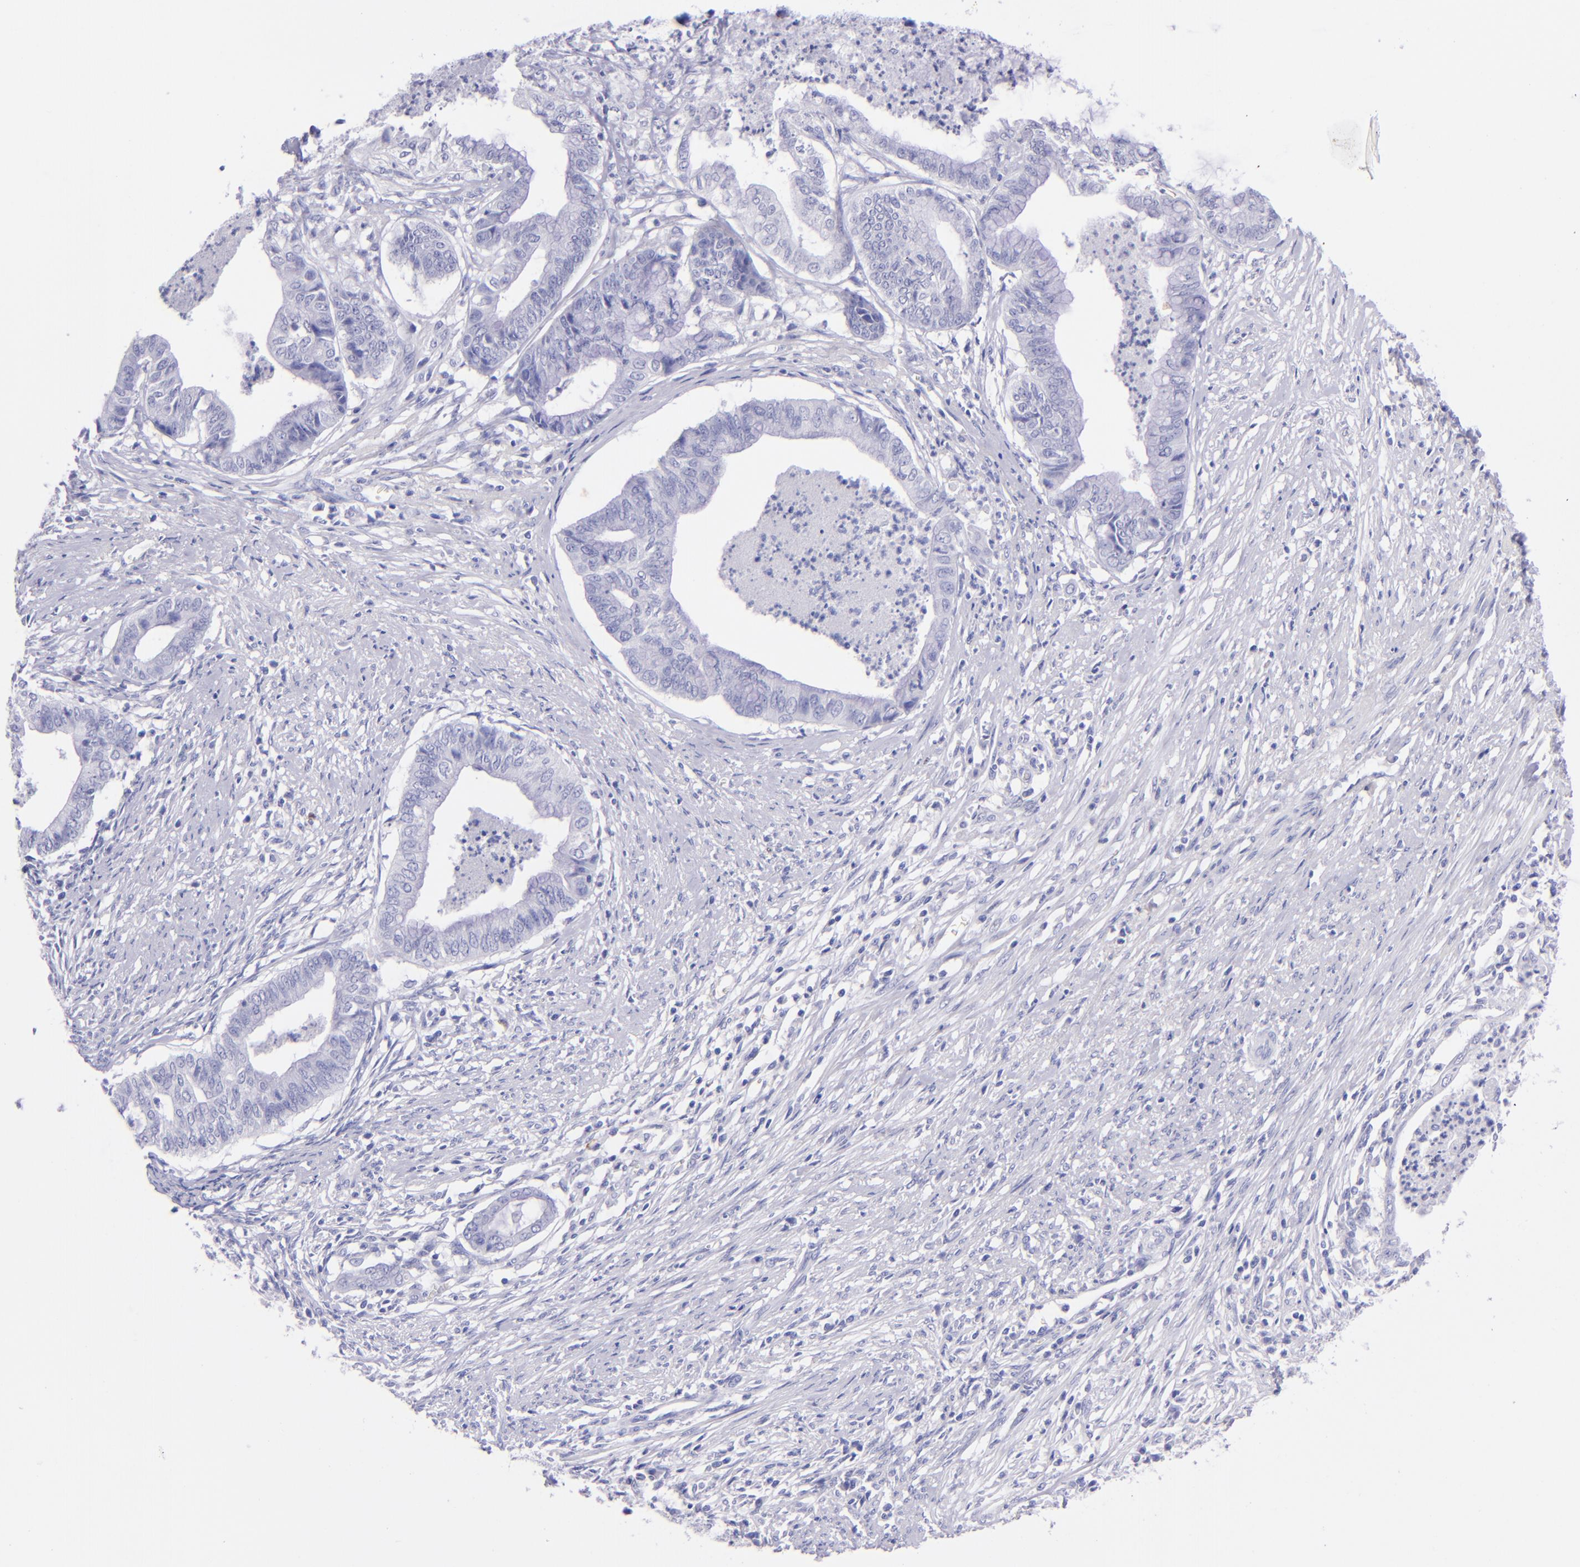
{"staining": {"intensity": "negative", "quantity": "none", "location": "none"}, "tissue": "endometrial cancer", "cell_type": "Tumor cells", "image_type": "cancer", "snomed": [{"axis": "morphology", "description": "Necrosis, NOS"}, {"axis": "morphology", "description": "Adenocarcinoma, NOS"}, {"axis": "topography", "description": "Endometrium"}], "caption": "High magnification brightfield microscopy of endometrial cancer (adenocarcinoma) stained with DAB (brown) and counterstained with hematoxylin (blue): tumor cells show no significant staining.", "gene": "UCHL1", "patient": {"sex": "female", "age": 79}}